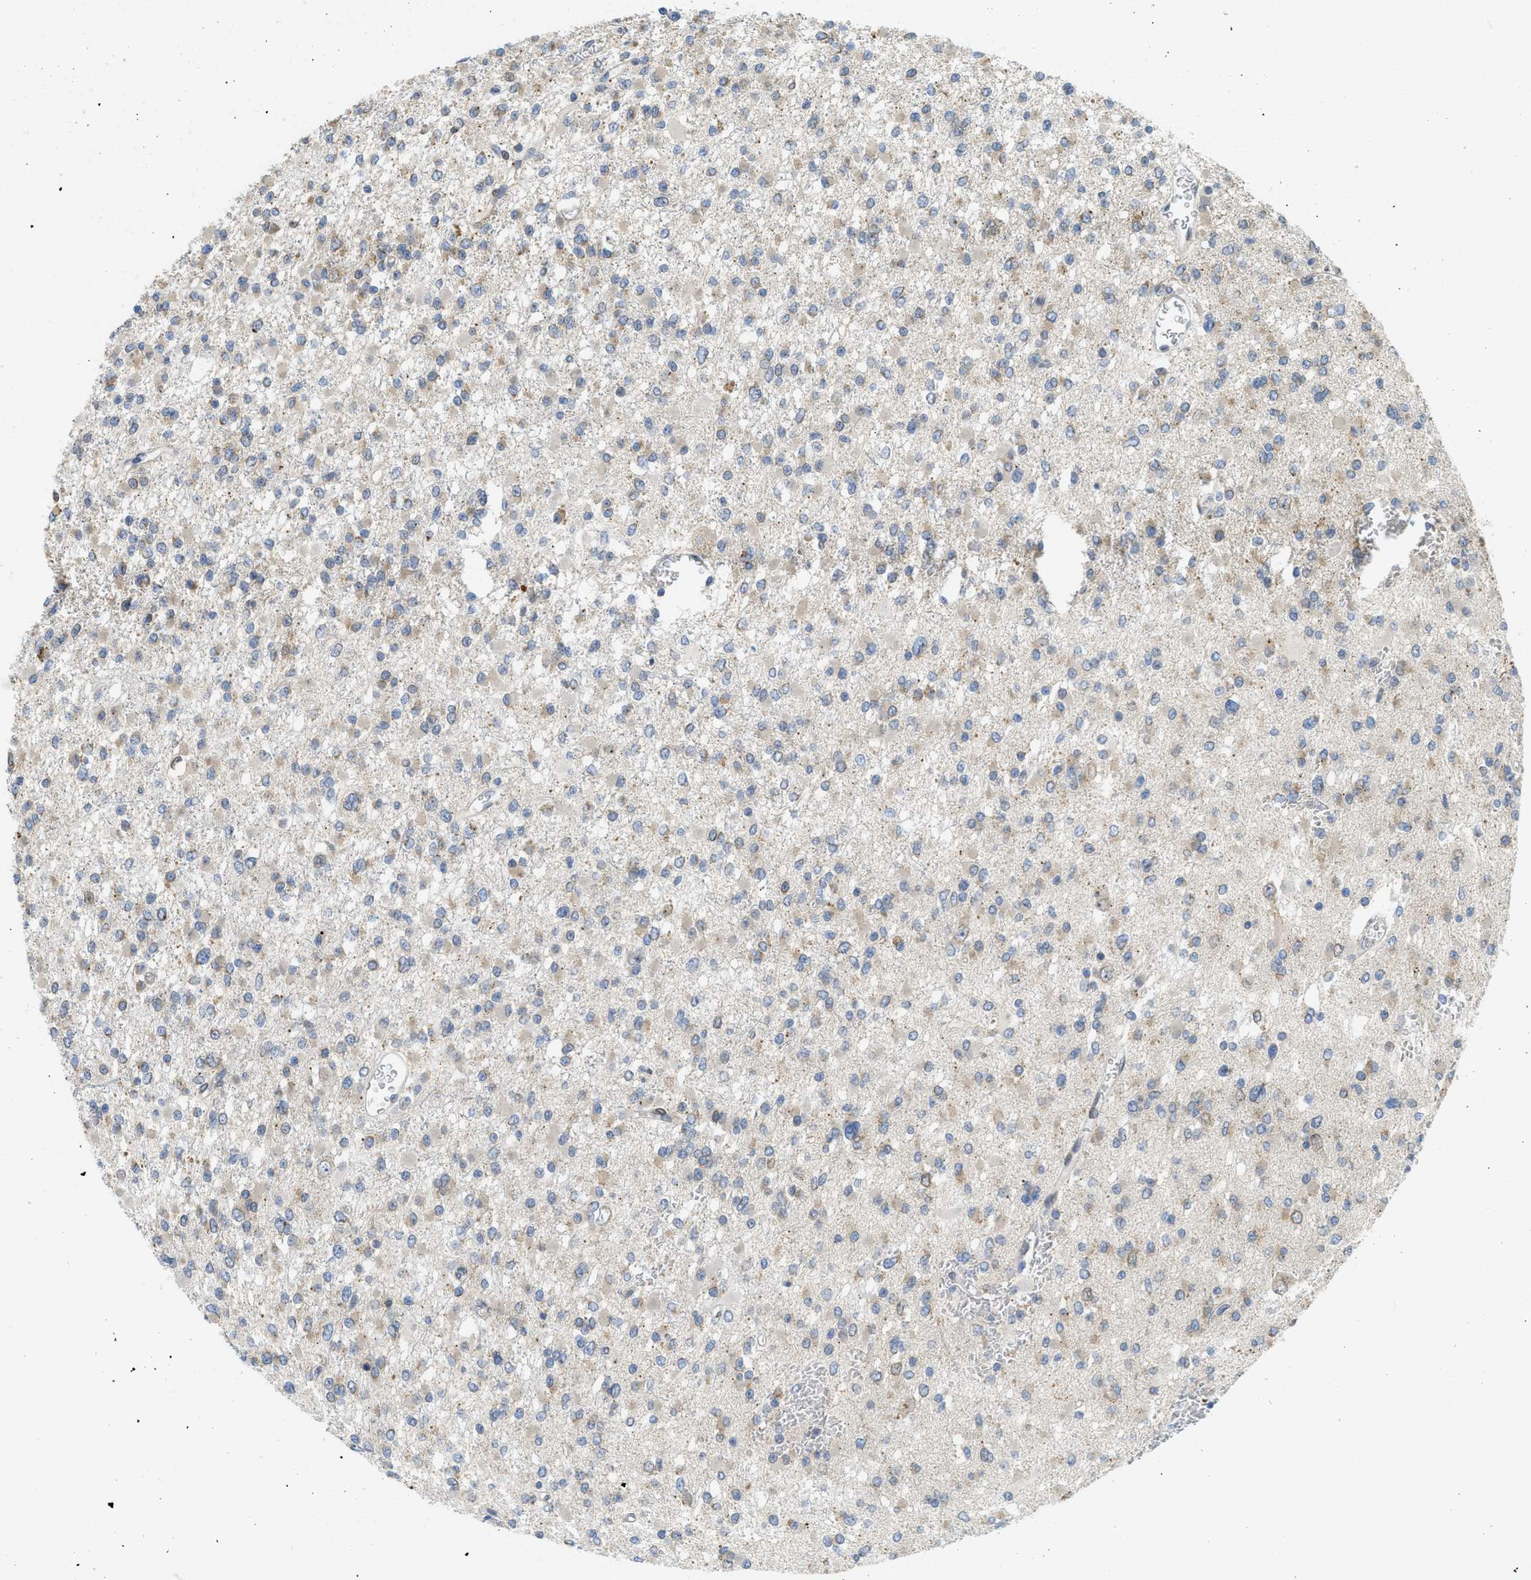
{"staining": {"intensity": "moderate", "quantity": "<25%", "location": "cytoplasmic/membranous"}, "tissue": "glioma", "cell_type": "Tumor cells", "image_type": "cancer", "snomed": [{"axis": "morphology", "description": "Glioma, malignant, Low grade"}, {"axis": "topography", "description": "Brain"}], "caption": "Protein positivity by immunohistochemistry demonstrates moderate cytoplasmic/membranous staining in about <25% of tumor cells in malignant glioma (low-grade).", "gene": "EIF2AK3", "patient": {"sex": "female", "age": 22}}